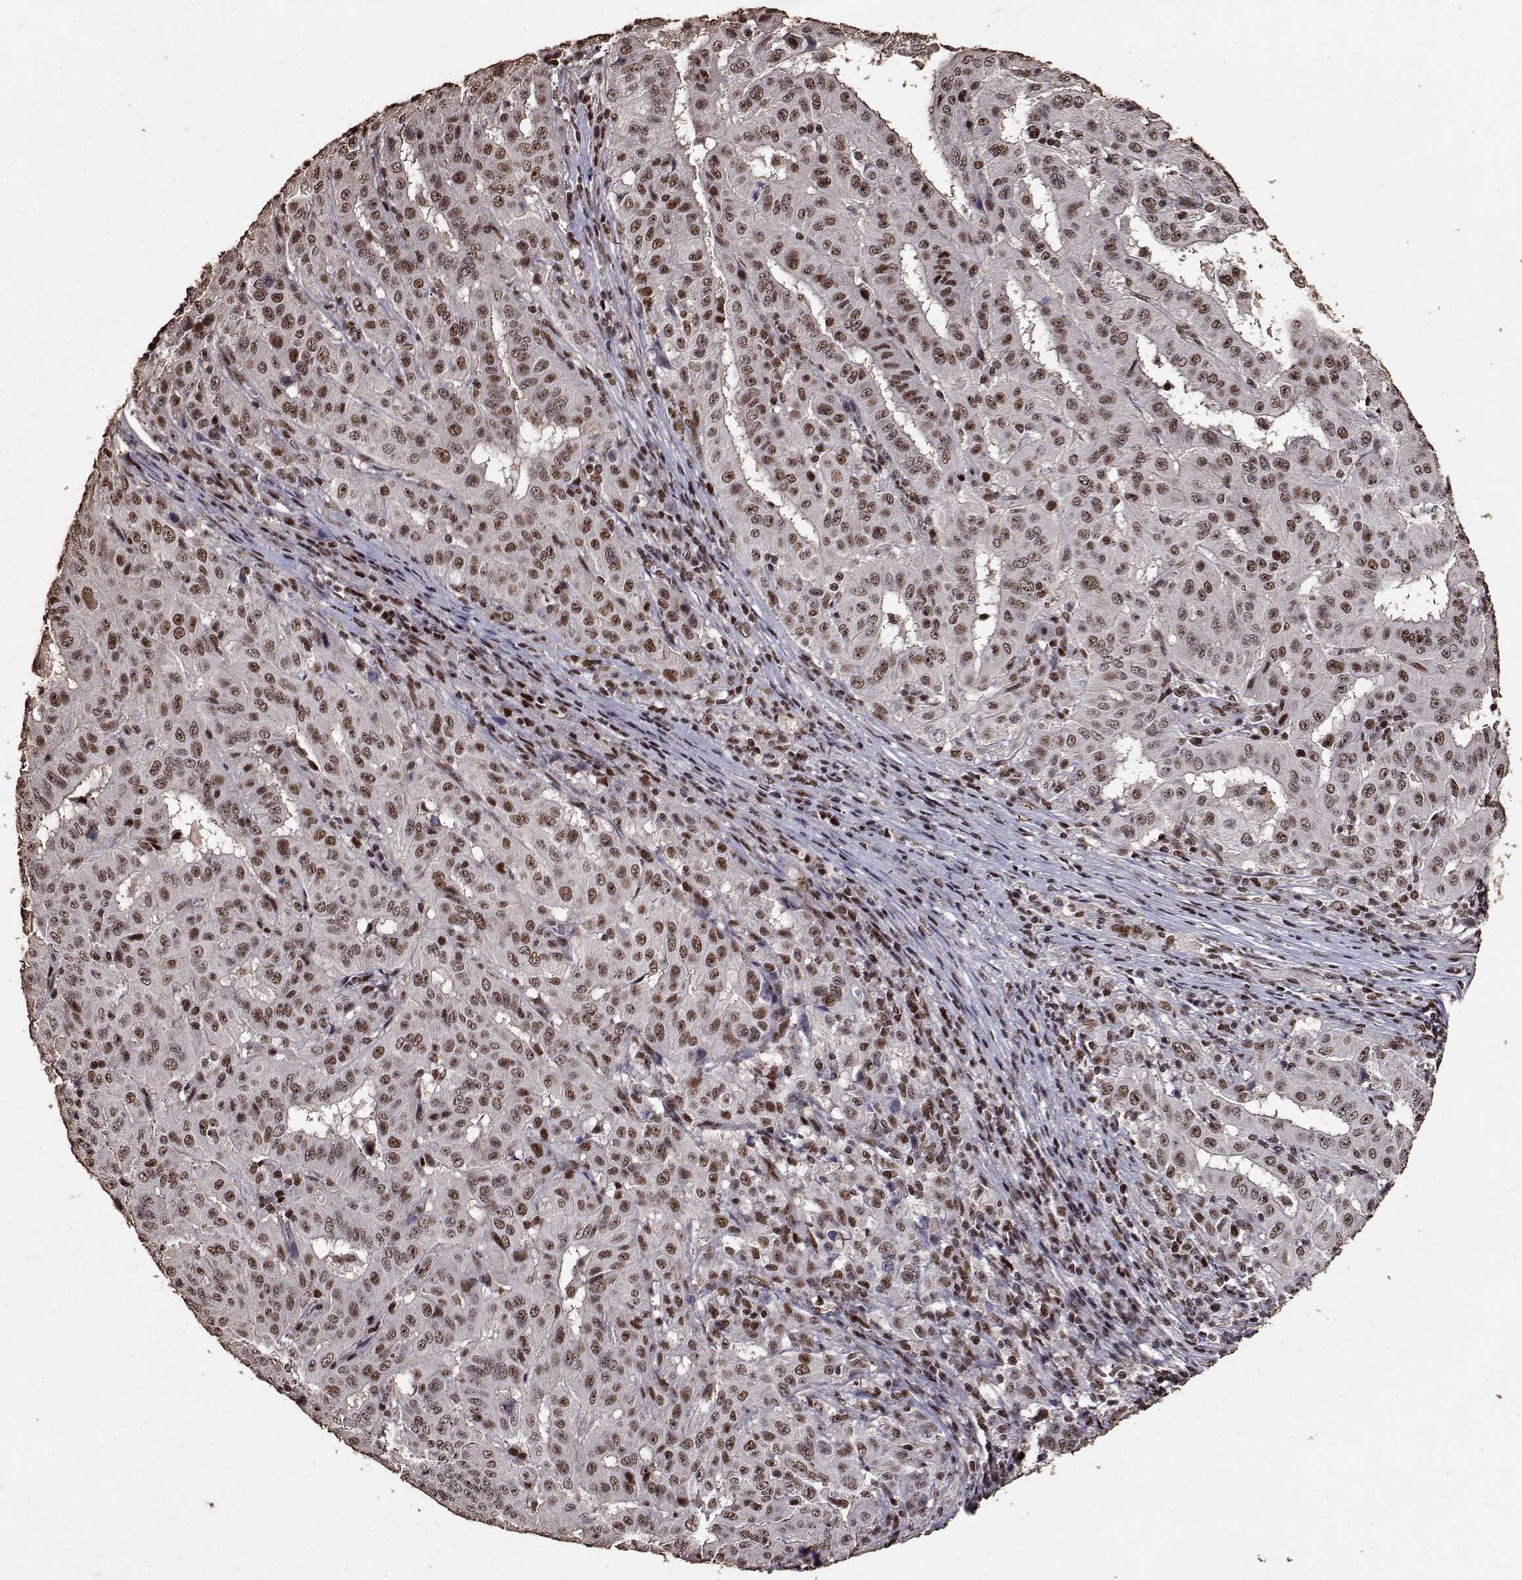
{"staining": {"intensity": "moderate", "quantity": ">75%", "location": "nuclear"}, "tissue": "pancreatic cancer", "cell_type": "Tumor cells", "image_type": "cancer", "snomed": [{"axis": "morphology", "description": "Adenocarcinoma, NOS"}, {"axis": "topography", "description": "Pancreas"}], "caption": "Protein staining reveals moderate nuclear expression in approximately >75% of tumor cells in pancreatic cancer (adenocarcinoma).", "gene": "TOE1", "patient": {"sex": "male", "age": 63}}